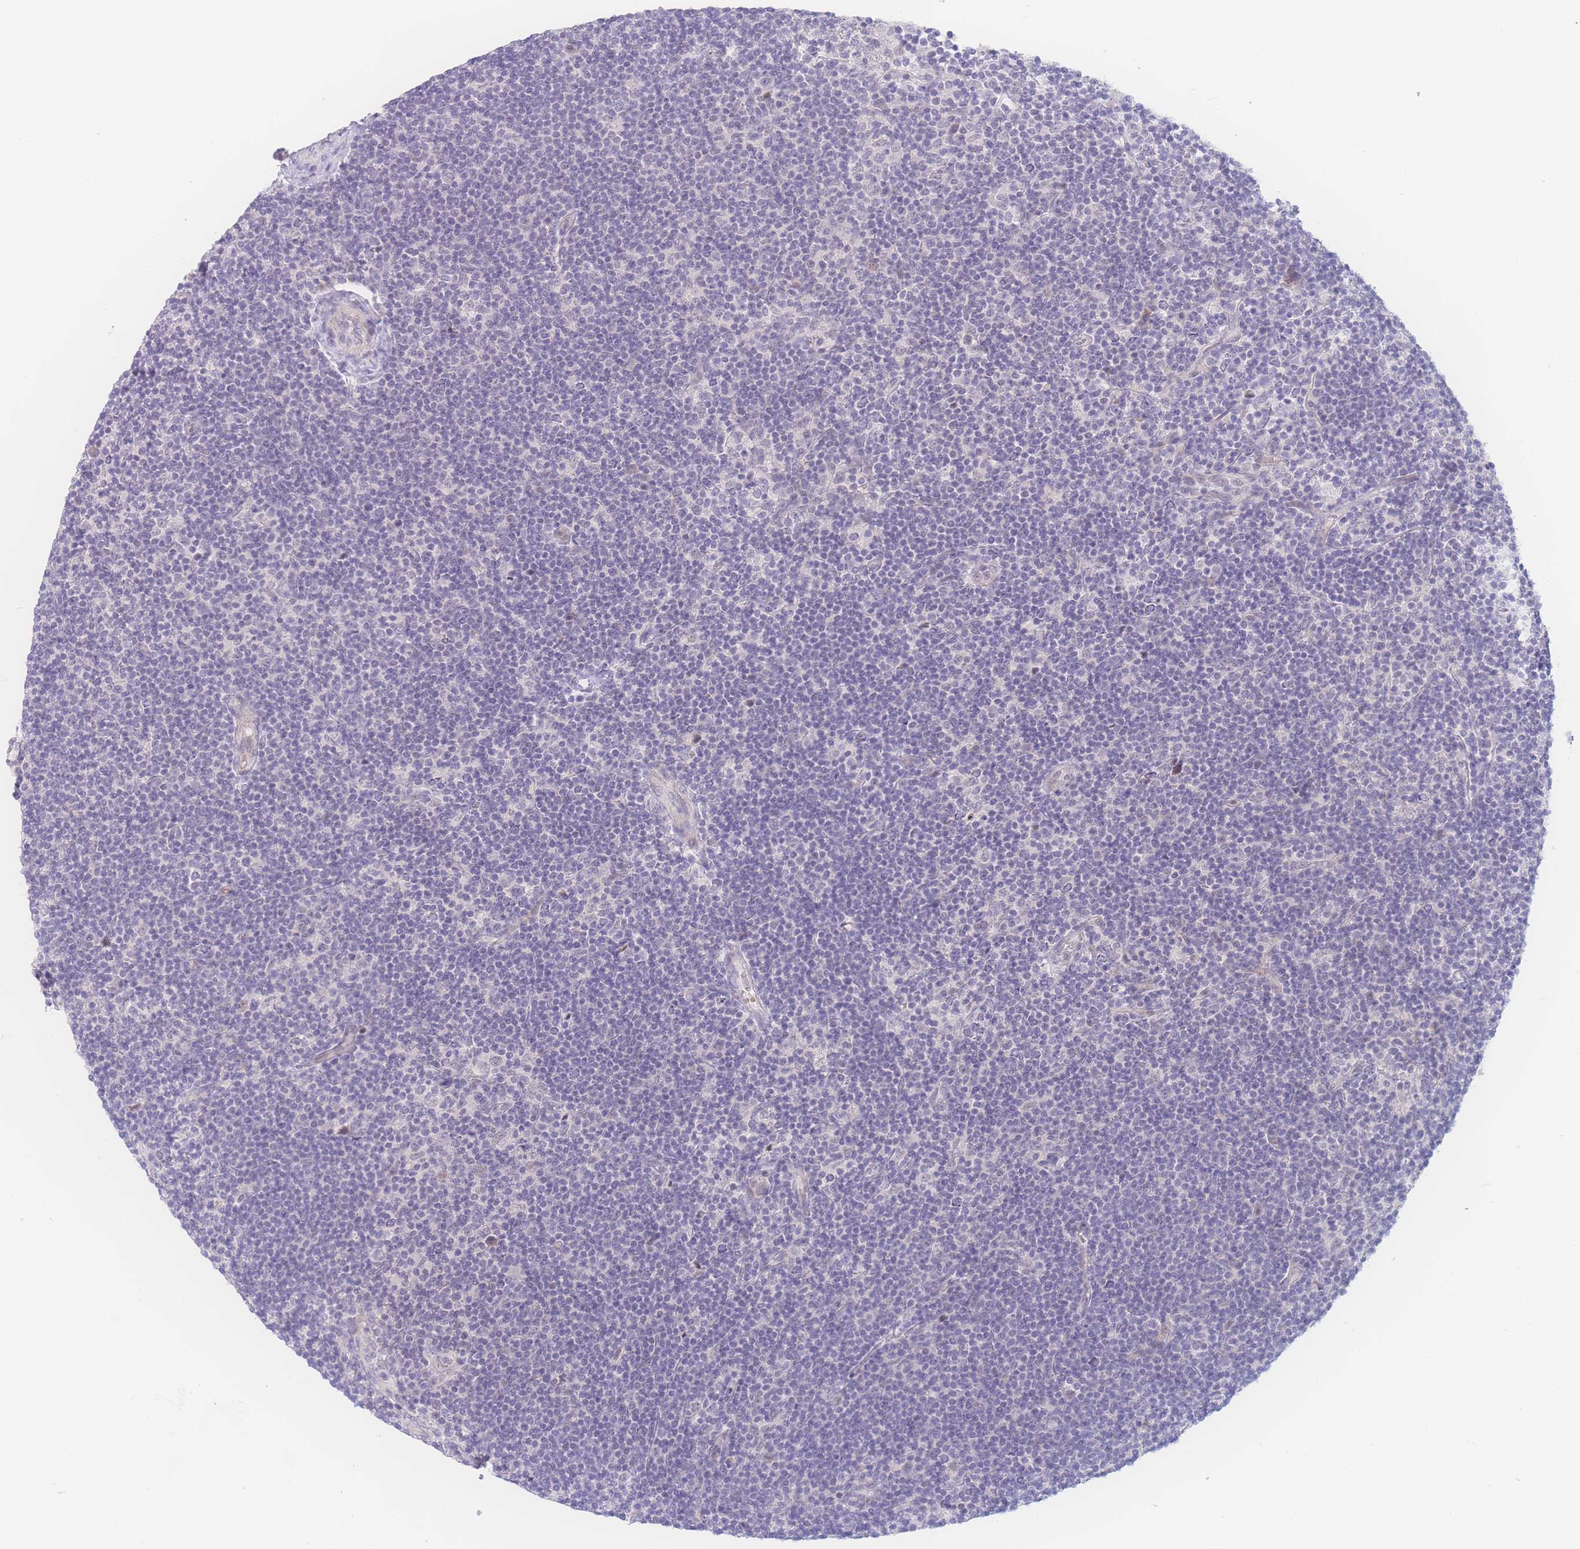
{"staining": {"intensity": "negative", "quantity": "none", "location": "none"}, "tissue": "lymphoma", "cell_type": "Tumor cells", "image_type": "cancer", "snomed": [{"axis": "morphology", "description": "Hodgkin's disease, NOS"}, {"axis": "topography", "description": "Lymph node"}], "caption": "IHC histopathology image of neoplastic tissue: human lymphoma stained with DAB (3,3'-diaminobenzidine) shows no significant protein positivity in tumor cells. The staining was performed using DAB to visualize the protein expression in brown, while the nuclei were stained in blue with hematoxylin (Magnification: 20x).", "gene": "PRSS22", "patient": {"sex": "female", "age": 57}}